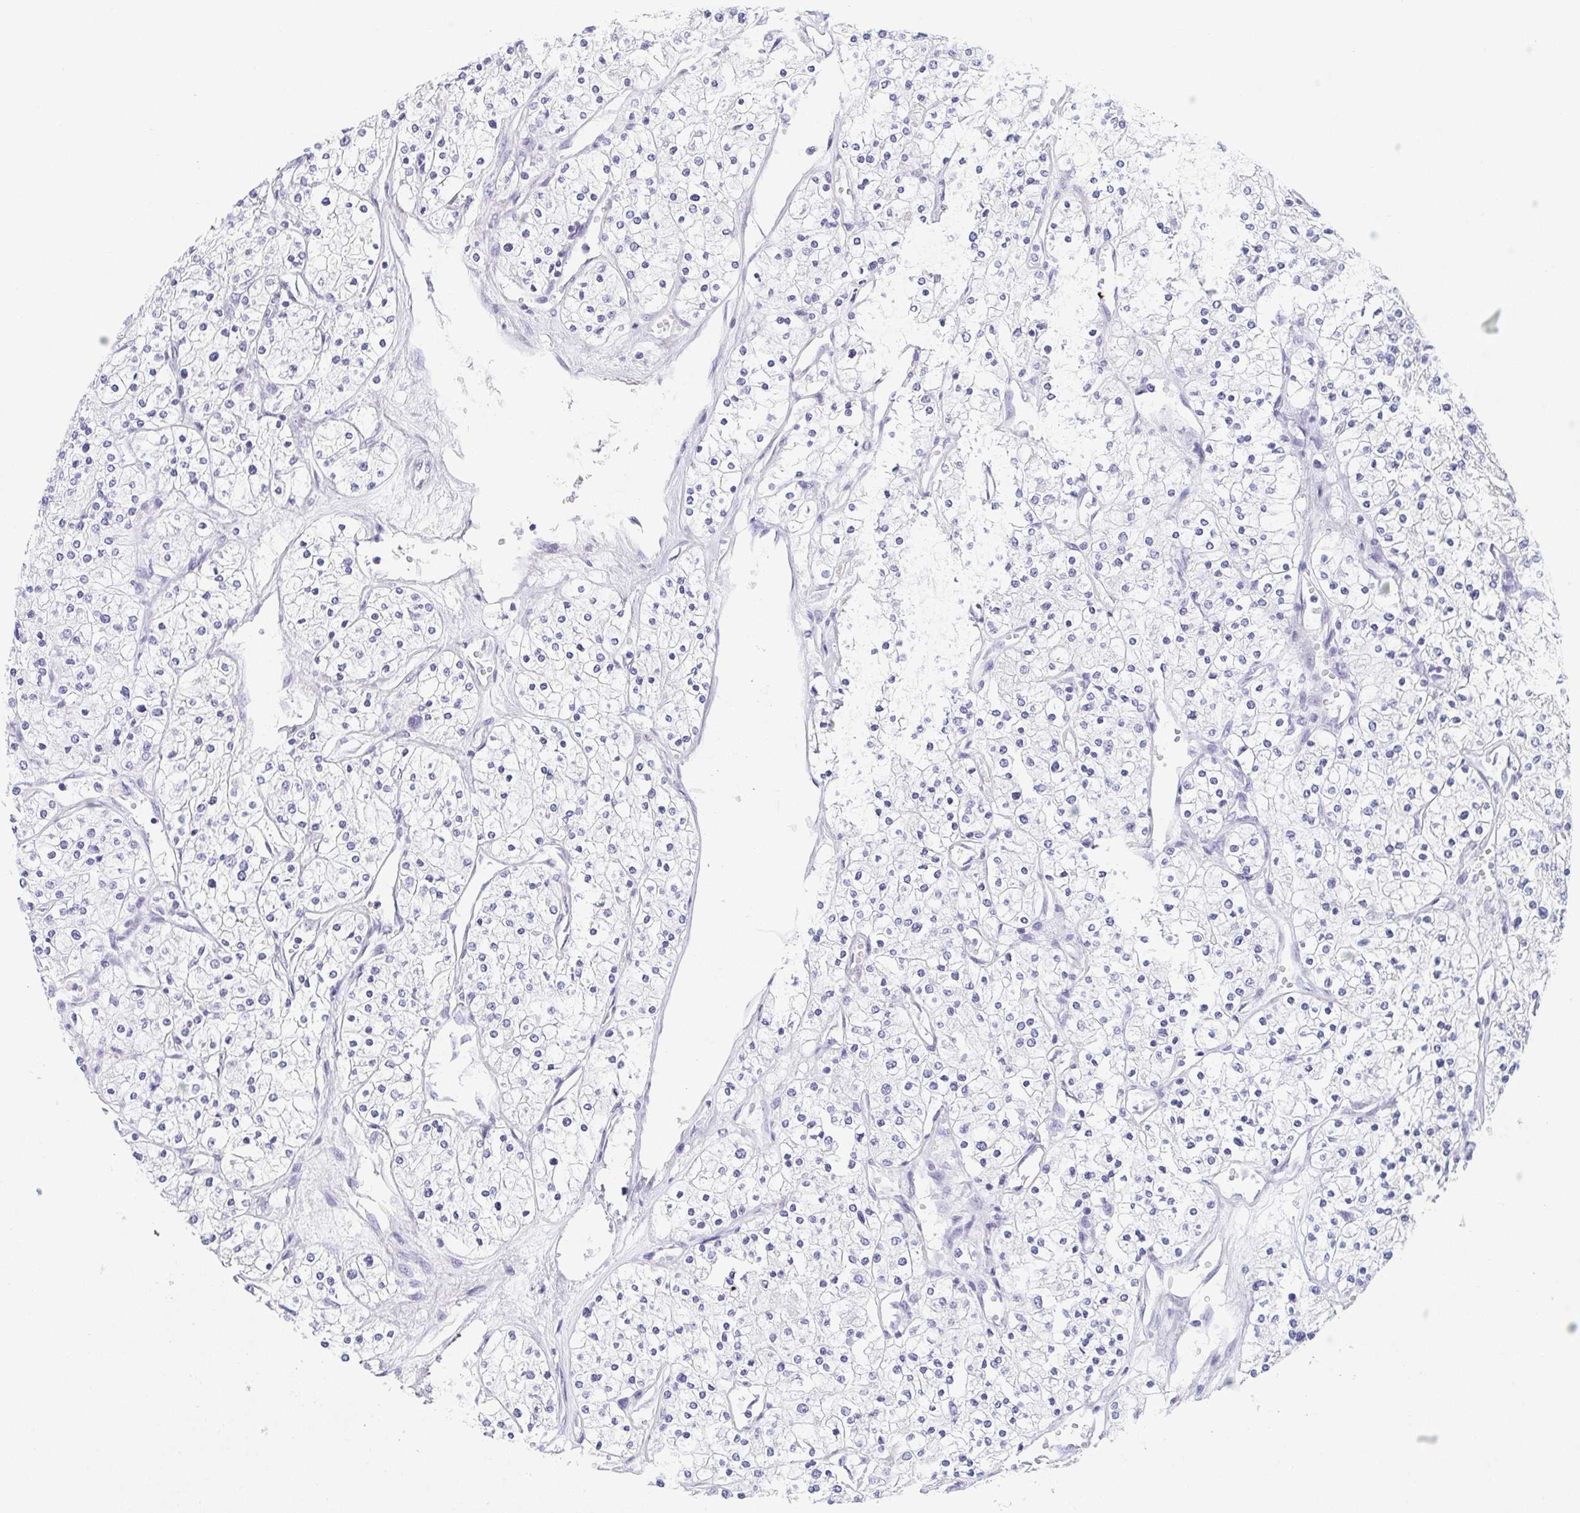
{"staining": {"intensity": "negative", "quantity": "none", "location": "none"}, "tissue": "renal cancer", "cell_type": "Tumor cells", "image_type": "cancer", "snomed": [{"axis": "morphology", "description": "Adenocarcinoma, NOS"}, {"axis": "topography", "description": "Kidney"}], "caption": "DAB immunohistochemical staining of human adenocarcinoma (renal) reveals no significant expression in tumor cells.", "gene": "REG4", "patient": {"sex": "male", "age": 80}}